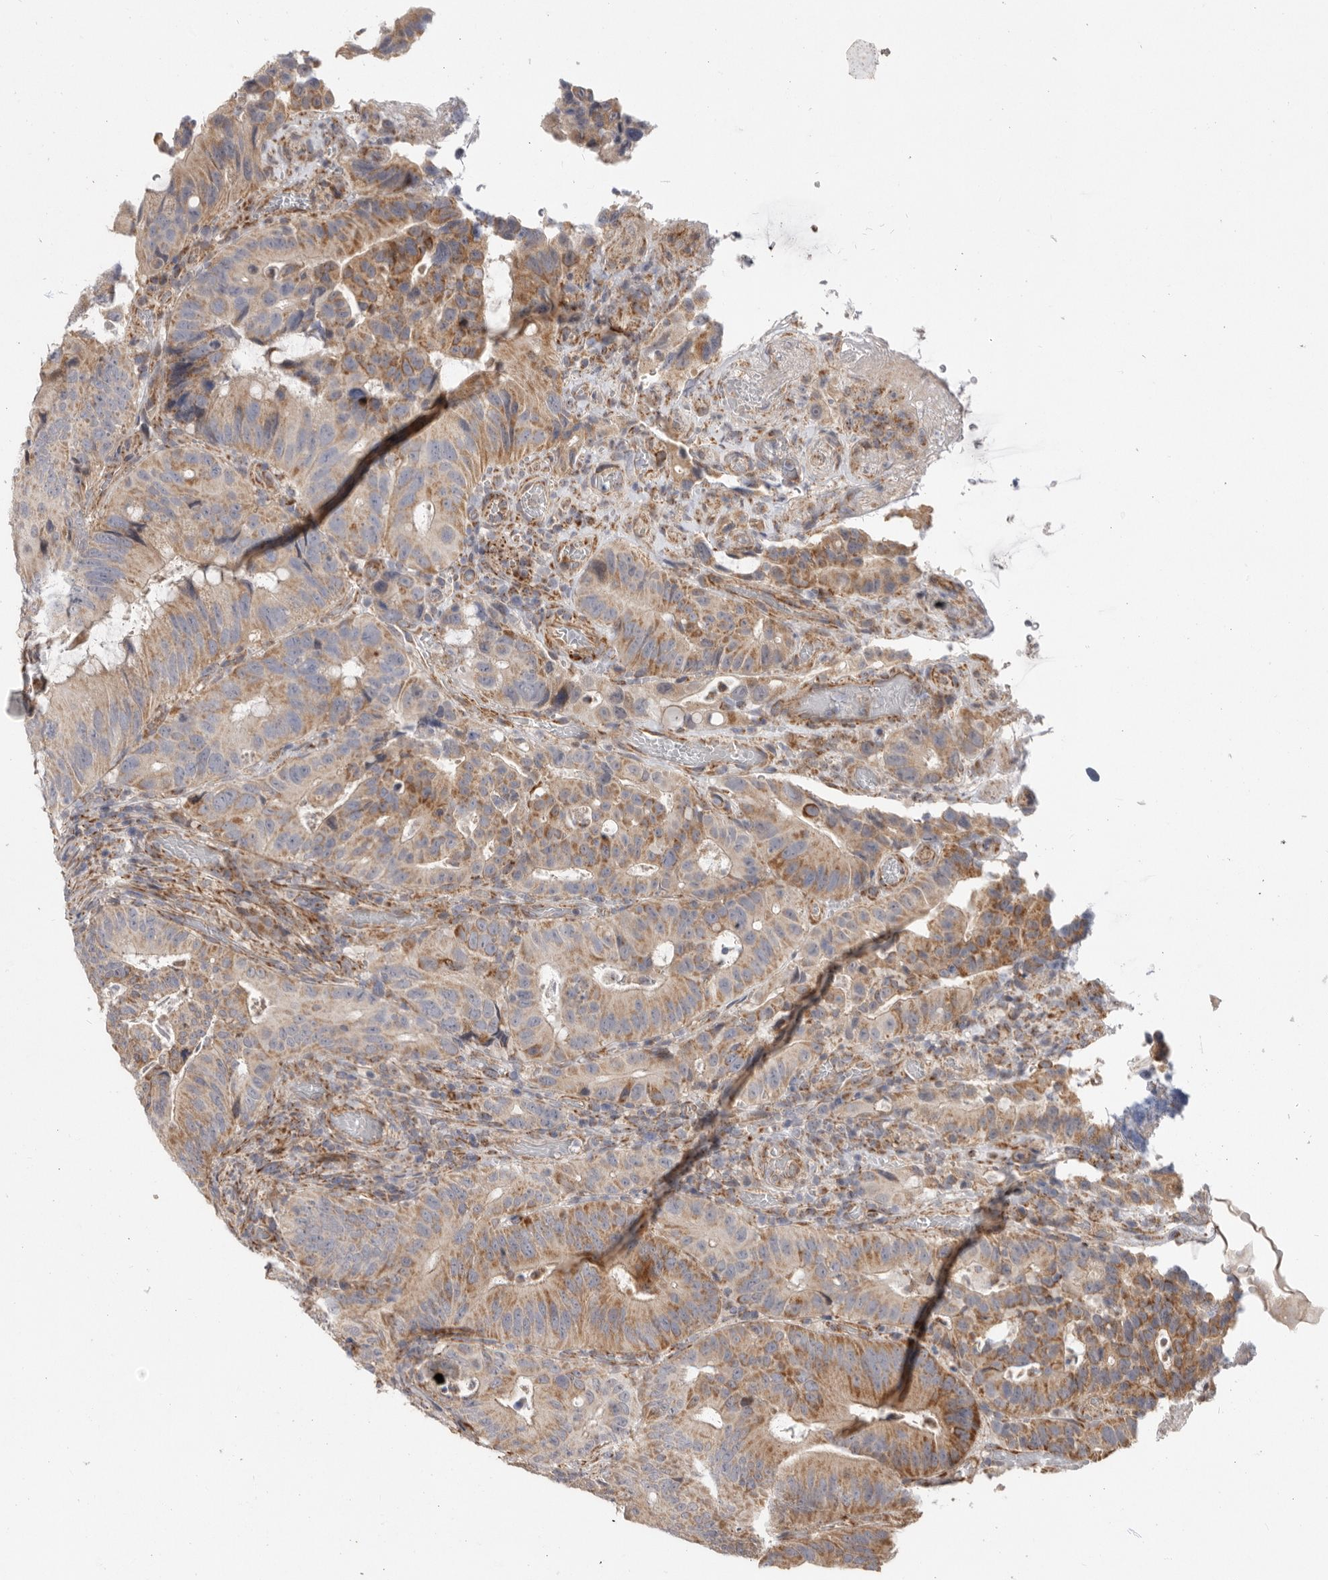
{"staining": {"intensity": "moderate", "quantity": "25%-75%", "location": "cytoplasmic/membranous"}, "tissue": "colorectal cancer", "cell_type": "Tumor cells", "image_type": "cancer", "snomed": [{"axis": "morphology", "description": "Adenocarcinoma, NOS"}, {"axis": "topography", "description": "Colon"}], "caption": "Immunohistochemistry (IHC) photomicrograph of colorectal cancer (adenocarcinoma) stained for a protein (brown), which reveals medium levels of moderate cytoplasmic/membranous positivity in approximately 25%-75% of tumor cells.", "gene": "MTFR1L", "patient": {"sex": "male", "age": 83}}